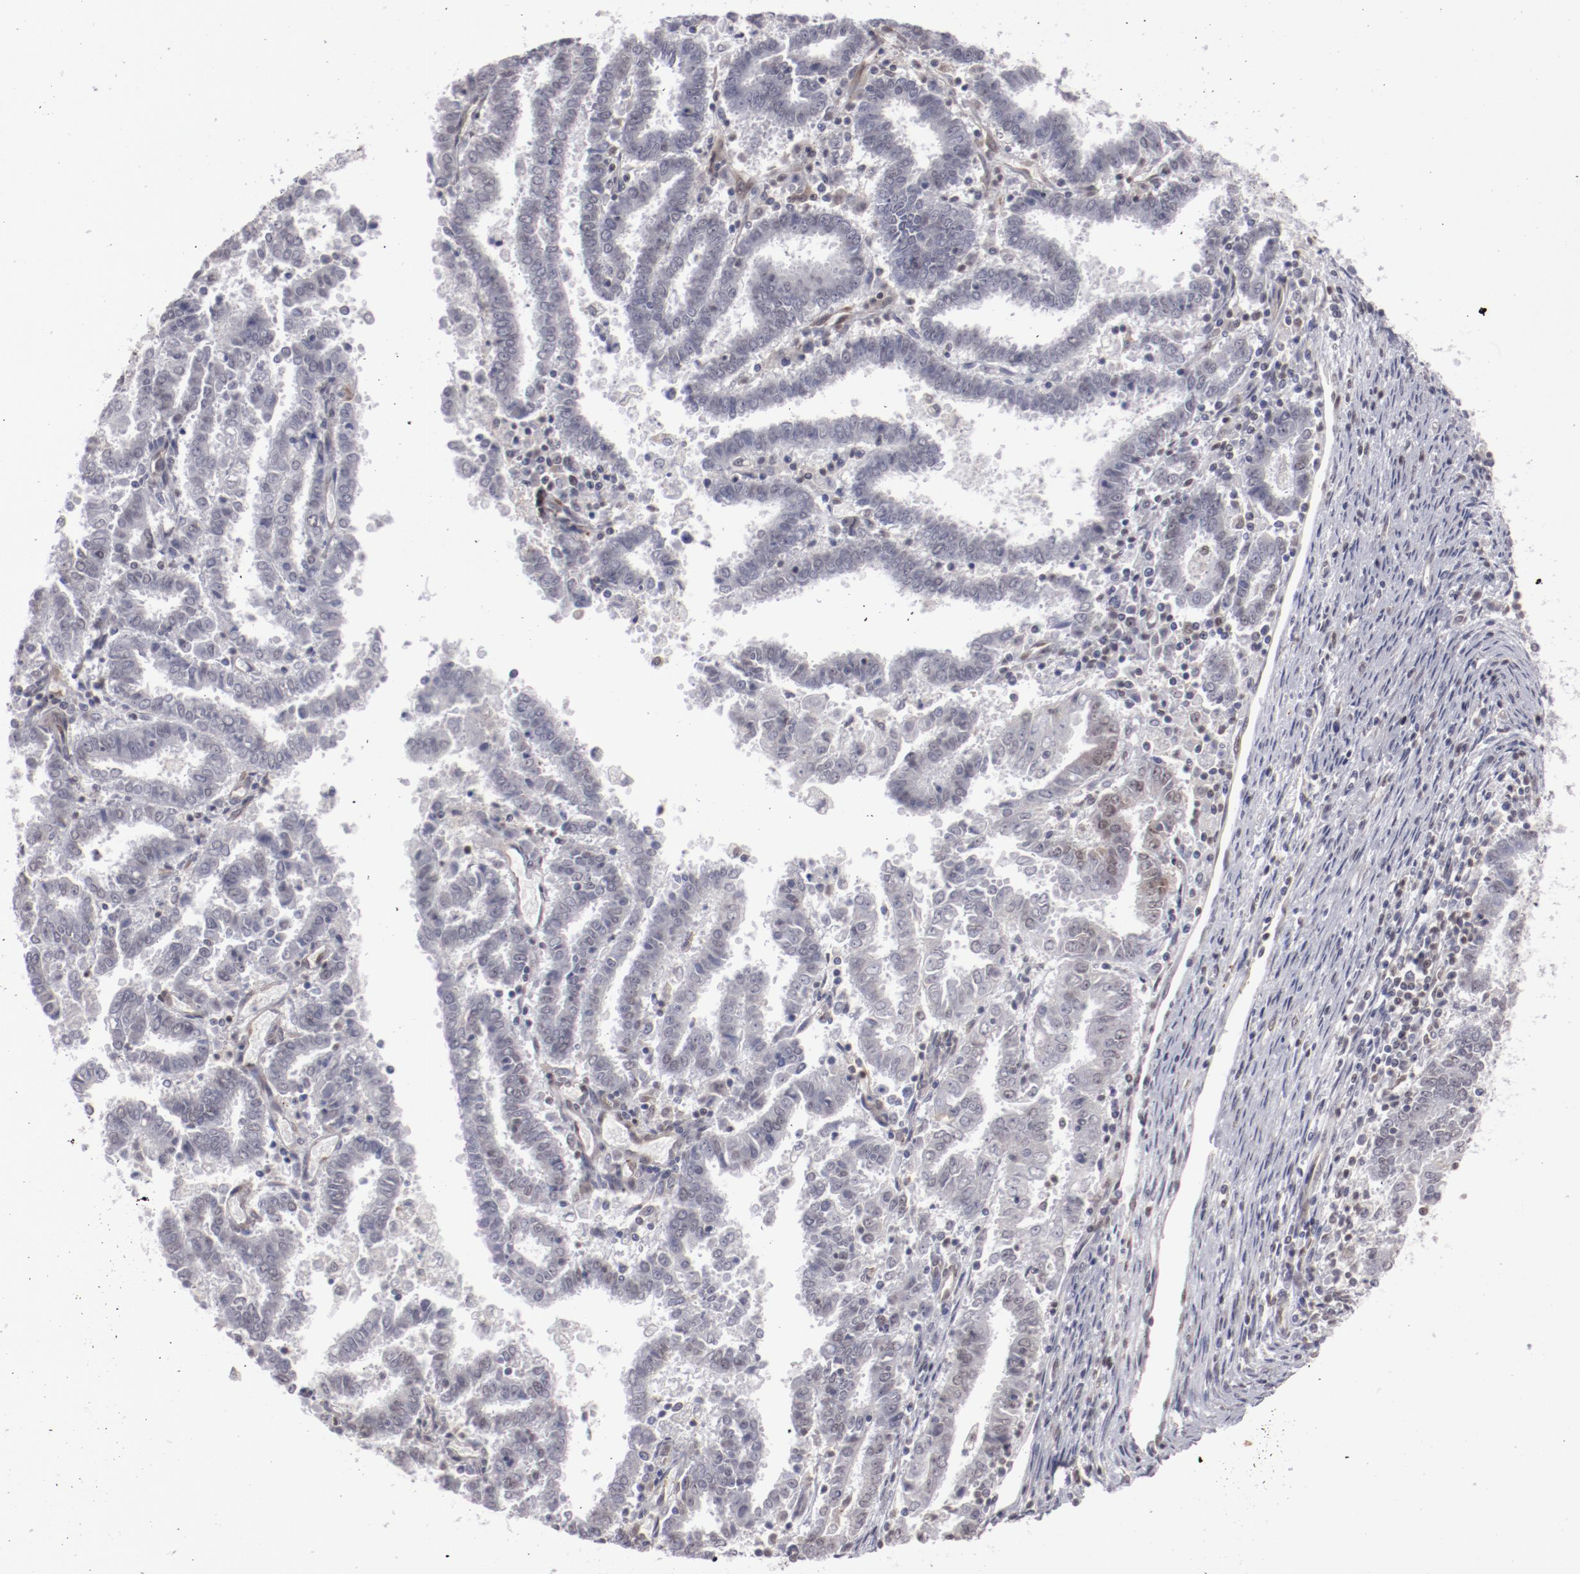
{"staining": {"intensity": "negative", "quantity": "none", "location": "none"}, "tissue": "endometrial cancer", "cell_type": "Tumor cells", "image_type": "cancer", "snomed": [{"axis": "morphology", "description": "Adenocarcinoma, NOS"}, {"axis": "topography", "description": "Uterus"}], "caption": "A photomicrograph of endometrial cancer stained for a protein demonstrates no brown staining in tumor cells.", "gene": "LEF1", "patient": {"sex": "female", "age": 83}}